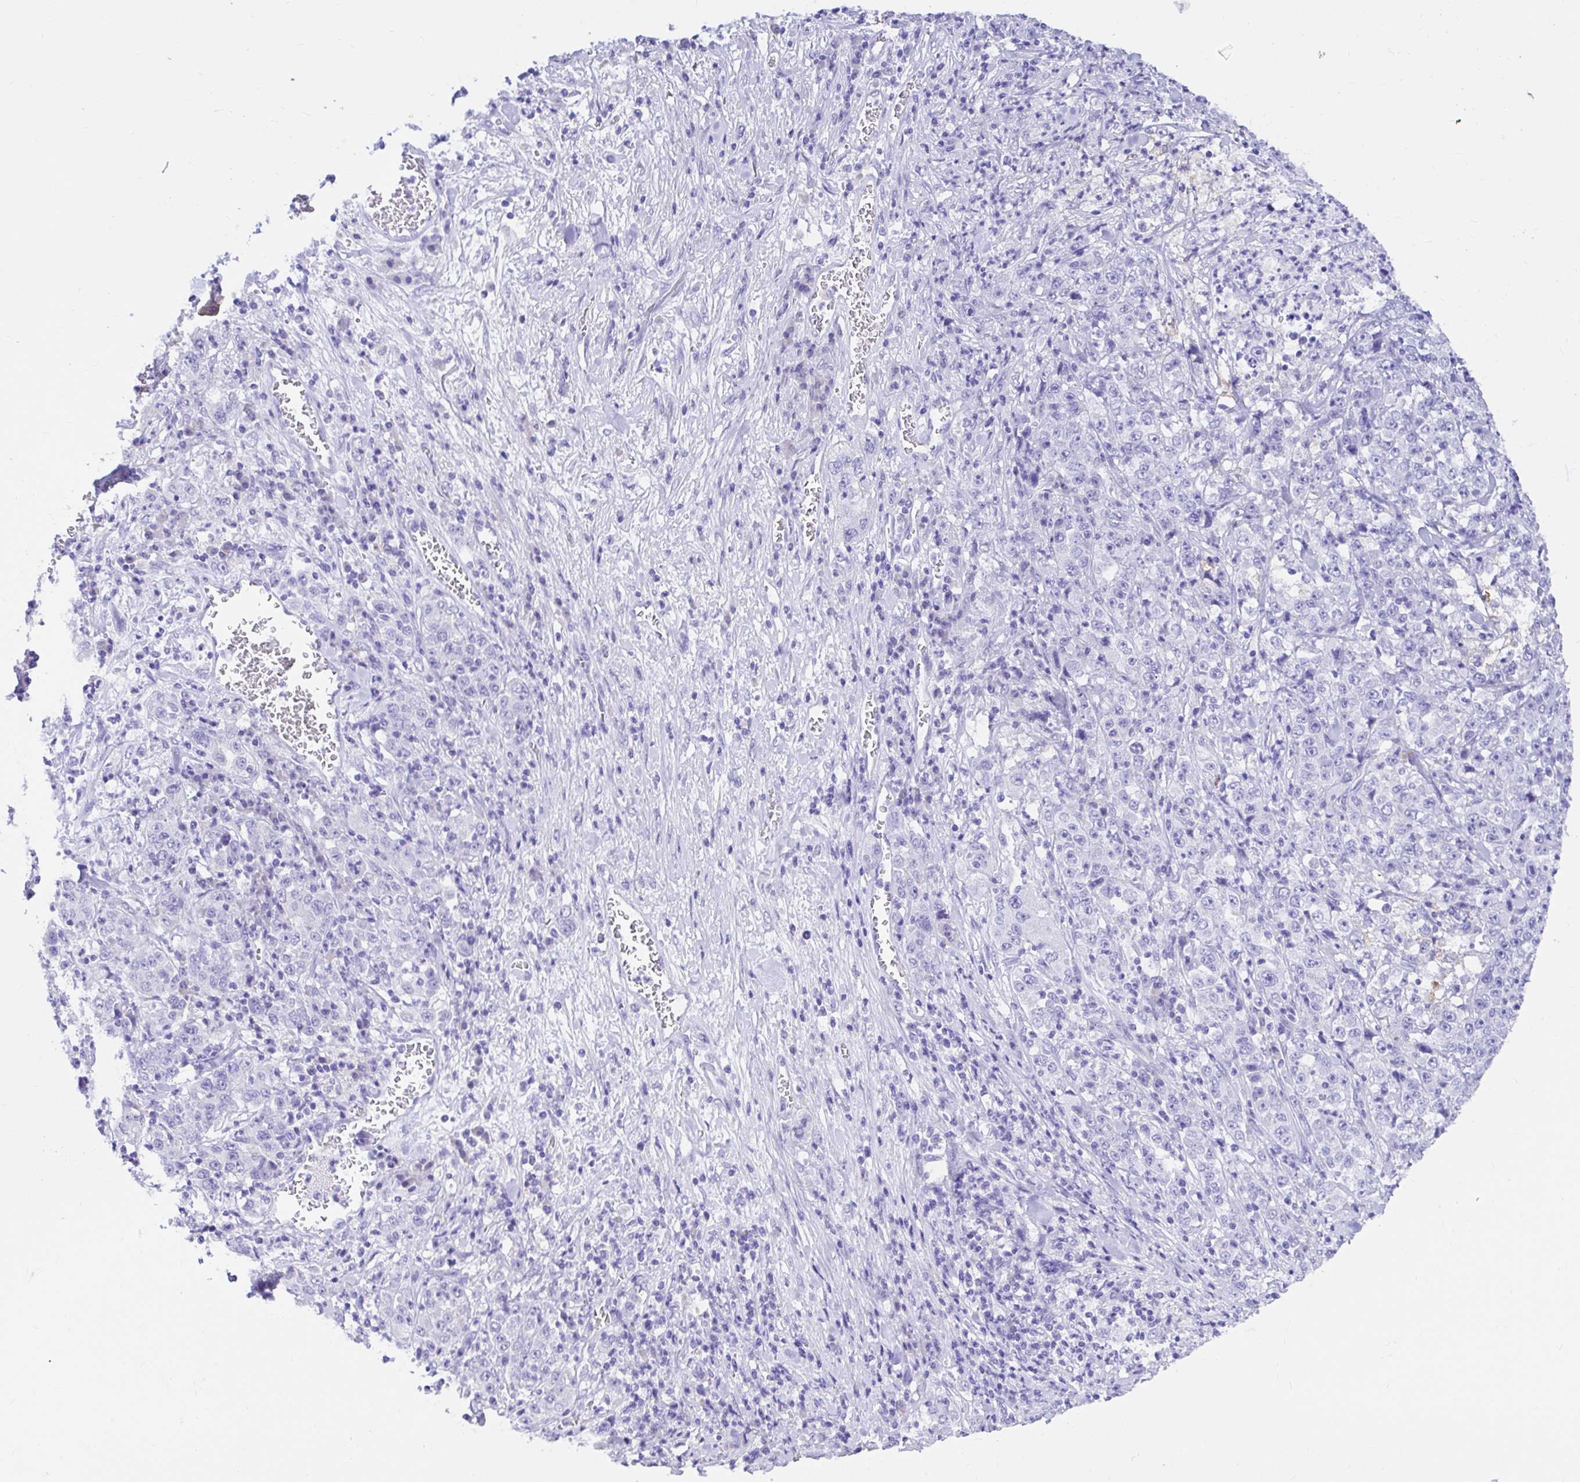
{"staining": {"intensity": "negative", "quantity": "none", "location": "none"}, "tissue": "stomach cancer", "cell_type": "Tumor cells", "image_type": "cancer", "snomed": [{"axis": "morphology", "description": "Normal tissue, NOS"}, {"axis": "morphology", "description": "Adenocarcinoma, NOS"}, {"axis": "topography", "description": "Stomach, upper"}, {"axis": "topography", "description": "Stomach"}], "caption": "Photomicrograph shows no protein staining in tumor cells of adenocarcinoma (stomach) tissue. (DAB IHC with hematoxylin counter stain).", "gene": "BACE2", "patient": {"sex": "male", "age": 59}}